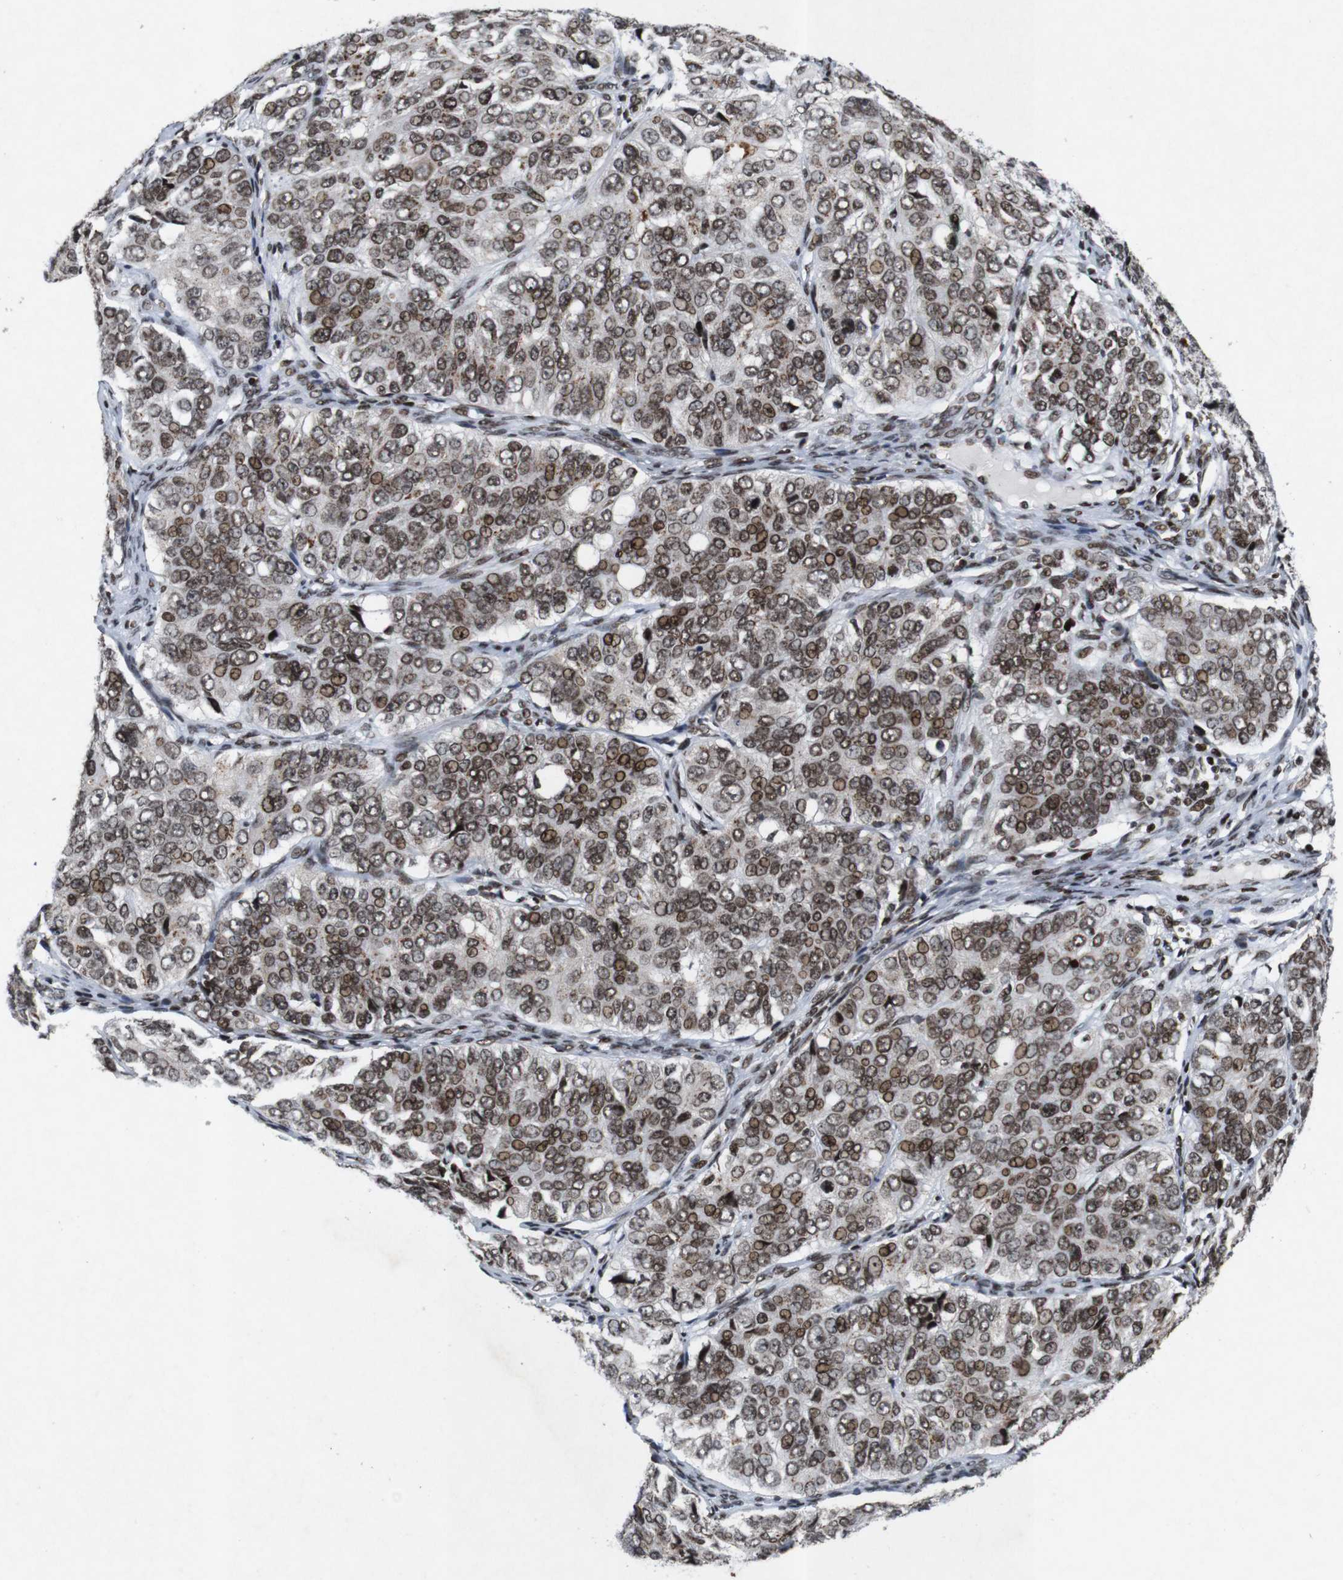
{"staining": {"intensity": "moderate", "quantity": ">75%", "location": "nuclear"}, "tissue": "ovarian cancer", "cell_type": "Tumor cells", "image_type": "cancer", "snomed": [{"axis": "morphology", "description": "Carcinoma, endometroid"}, {"axis": "topography", "description": "Ovary"}], "caption": "IHC image of human ovarian cancer stained for a protein (brown), which exhibits medium levels of moderate nuclear positivity in about >75% of tumor cells.", "gene": "MAGEH1", "patient": {"sex": "female", "age": 51}}